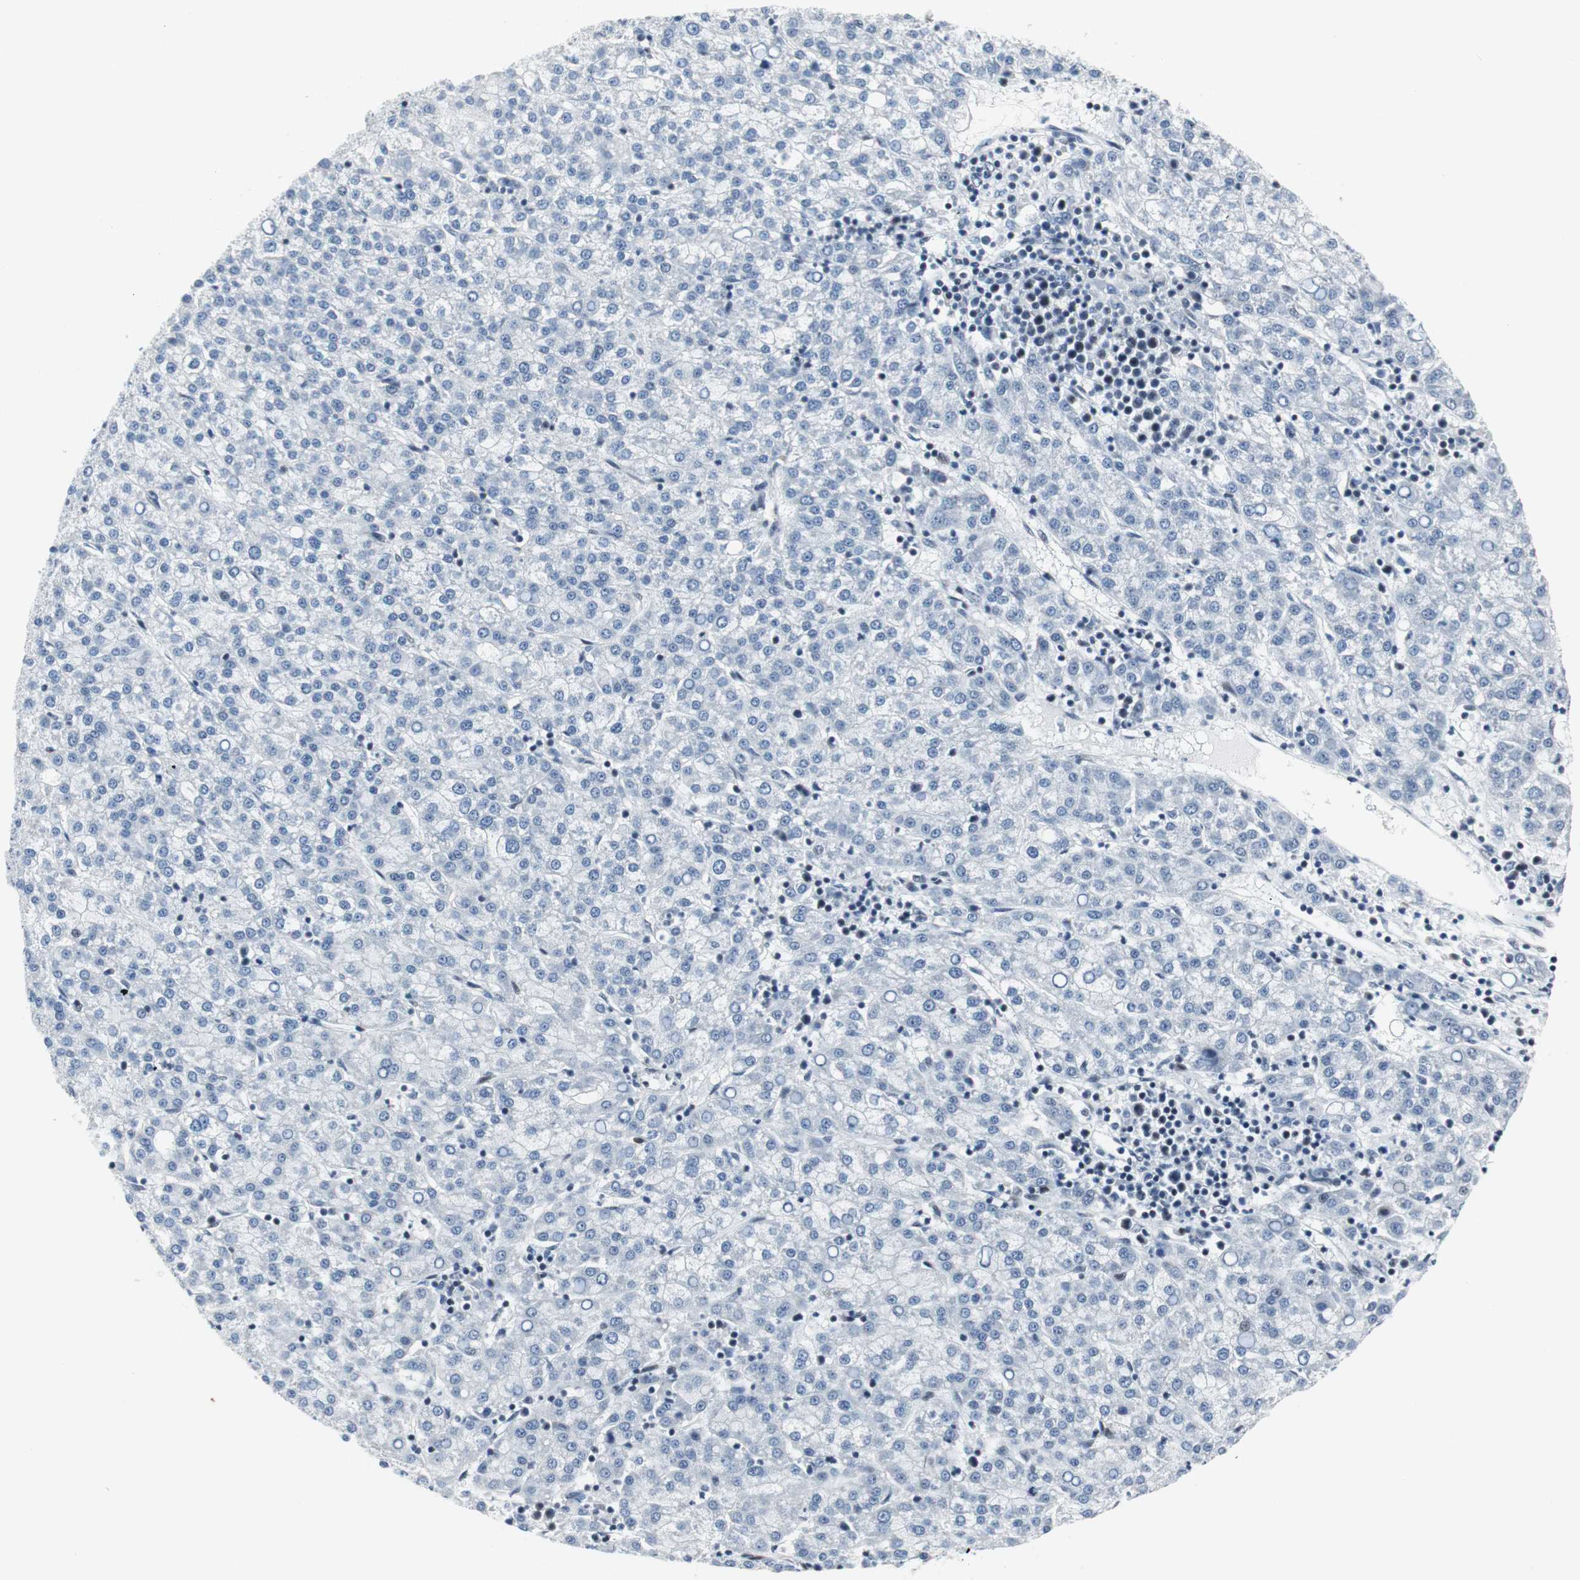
{"staining": {"intensity": "negative", "quantity": "none", "location": "none"}, "tissue": "liver cancer", "cell_type": "Tumor cells", "image_type": "cancer", "snomed": [{"axis": "morphology", "description": "Carcinoma, Hepatocellular, NOS"}, {"axis": "topography", "description": "Liver"}], "caption": "A photomicrograph of hepatocellular carcinoma (liver) stained for a protein reveals no brown staining in tumor cells.", "gene": "MTA1", "patient": {"sex": "female", "age": 58}}